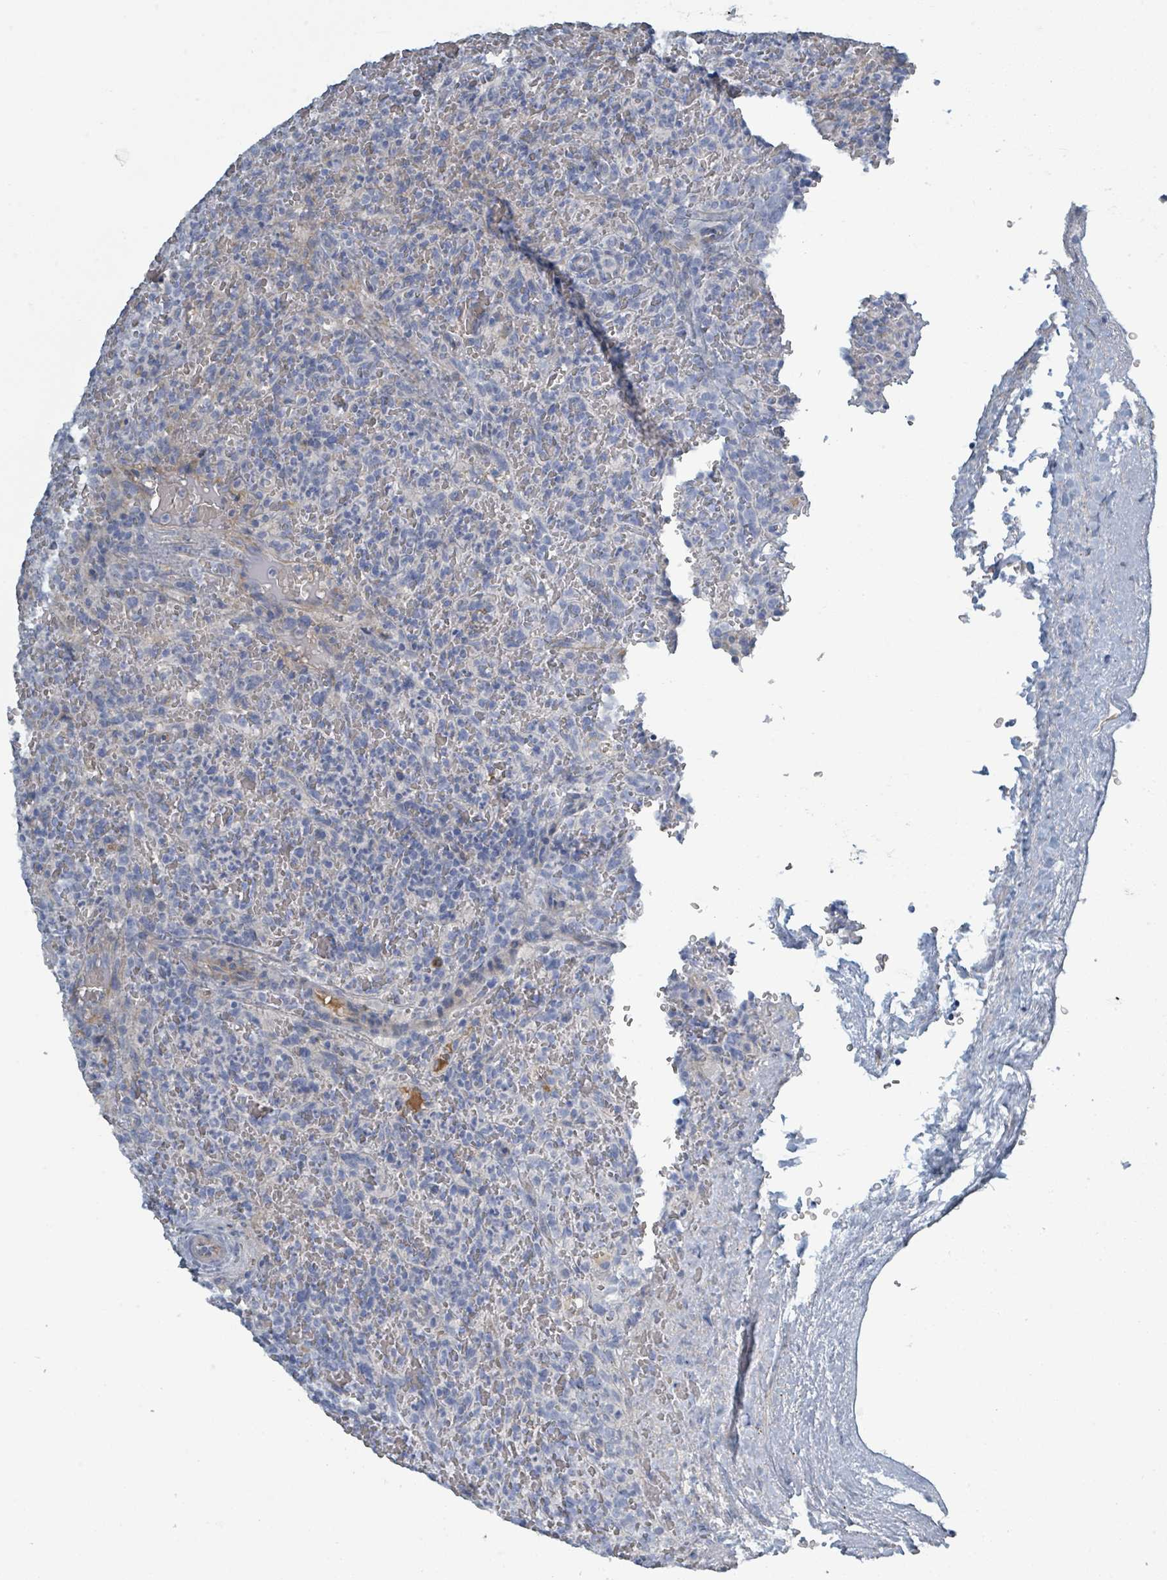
{"staining": {"intensity": "negative", "quantity": "none", "location": "none"}, "tissue": "lymphoma", "cell_type": "Tumor cells", "image_type": "cancer", "snomed": [{"axis": "morphology", "description": "Malignant lymphoma, non-Hodgkin's type, Low grade"}, {"axis": "topography", "description": "Spleen"}], "caption": "Lymphoma stained for a protein using IHC exhibits no expression tumor cells.", "gene": "RAB33B", "patient": {"sex": "female", "age": 64}}